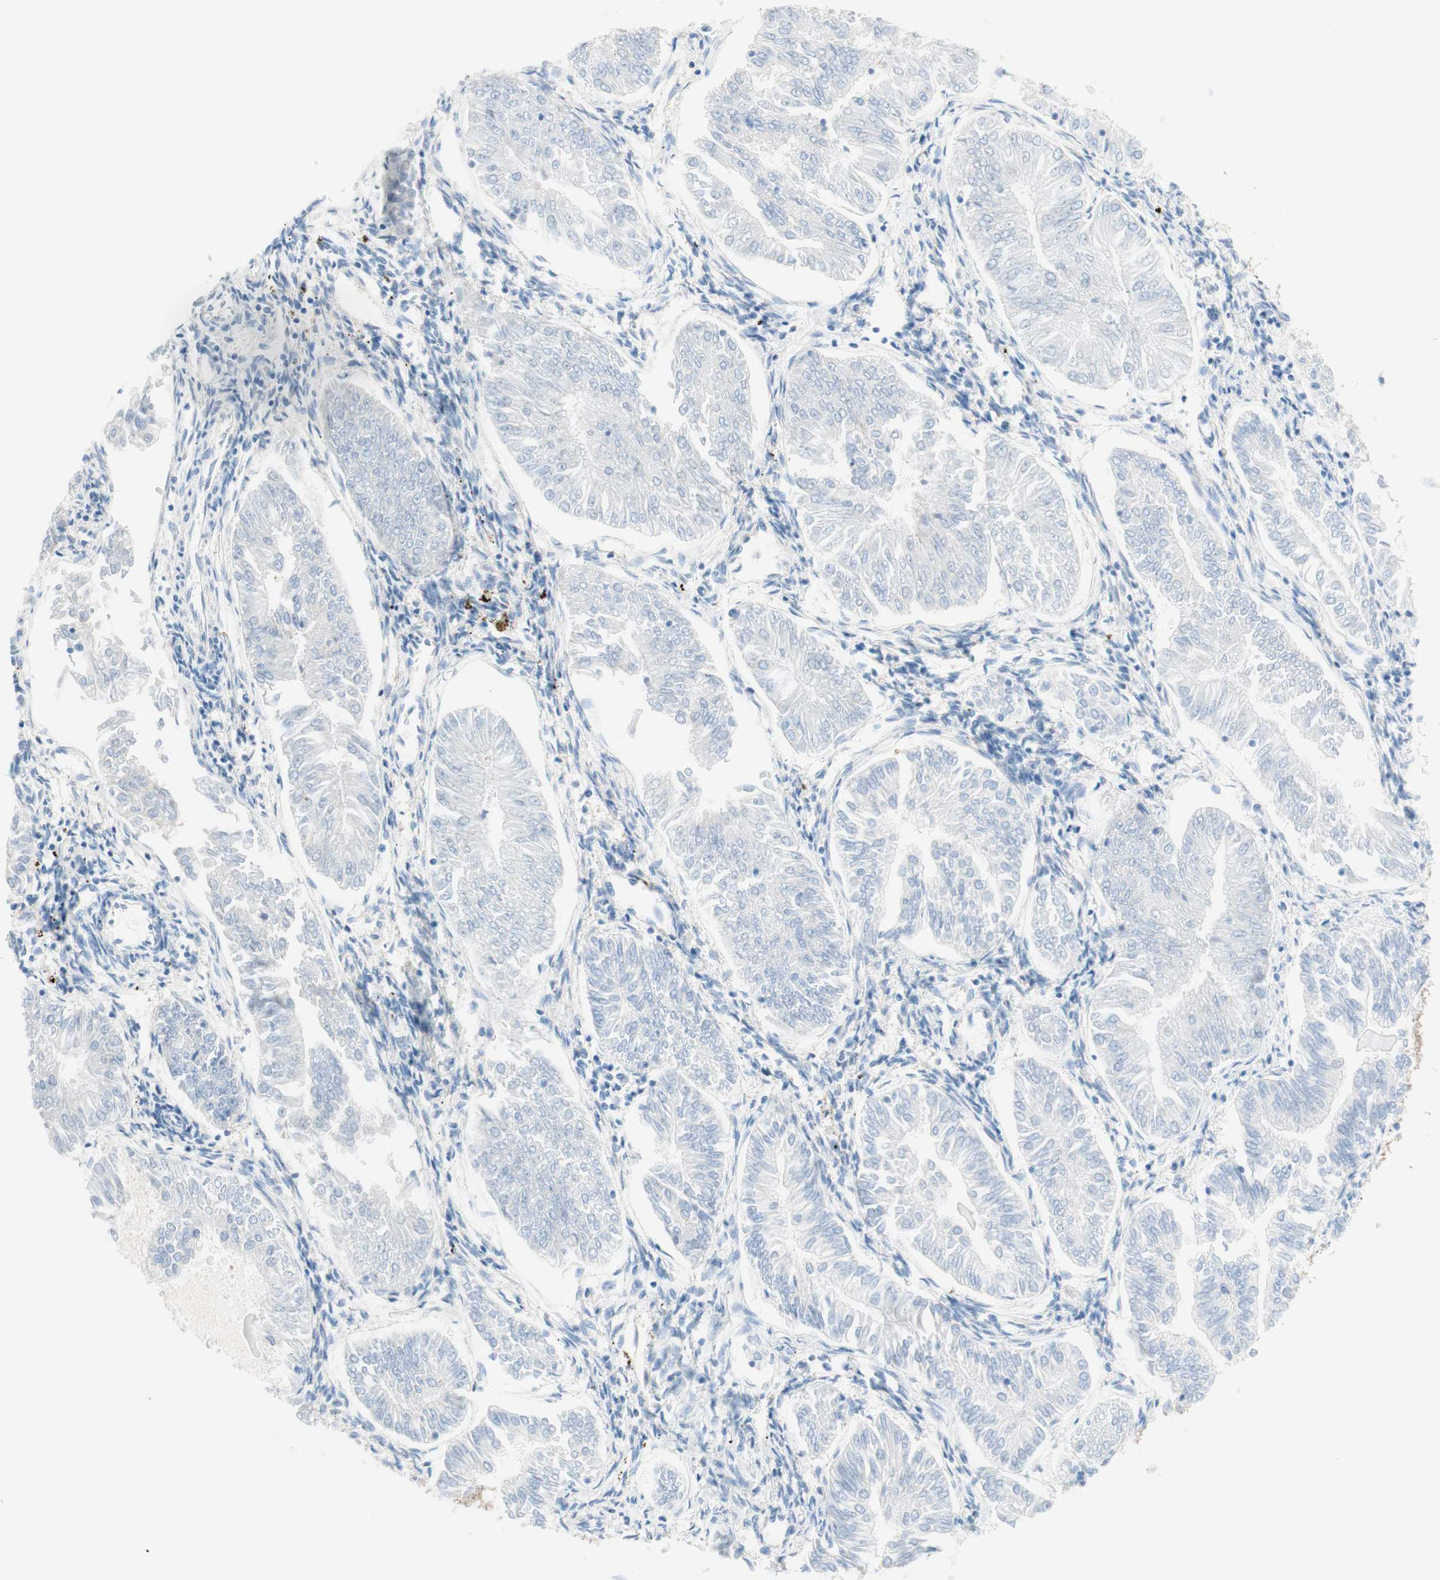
{"staining": {"intensity": "negative", "quantity": "none", "location": "none"}, "tissue": "endometrial cancer", "cell_type": "Tumor cells", "image_type": "cancer", "snomed": [{"axis": "morphology", "description": "Adenocarcinoma, NOS"}, {"axis": "topography", "description": "Endometrium"}], "caption": "The immunohistochemistry histopathology image has no significant expression in tumor cells of endometrial cancer tissue.", "gene": "VPS26A", "patient": {"sex": "female", "age": 53}}